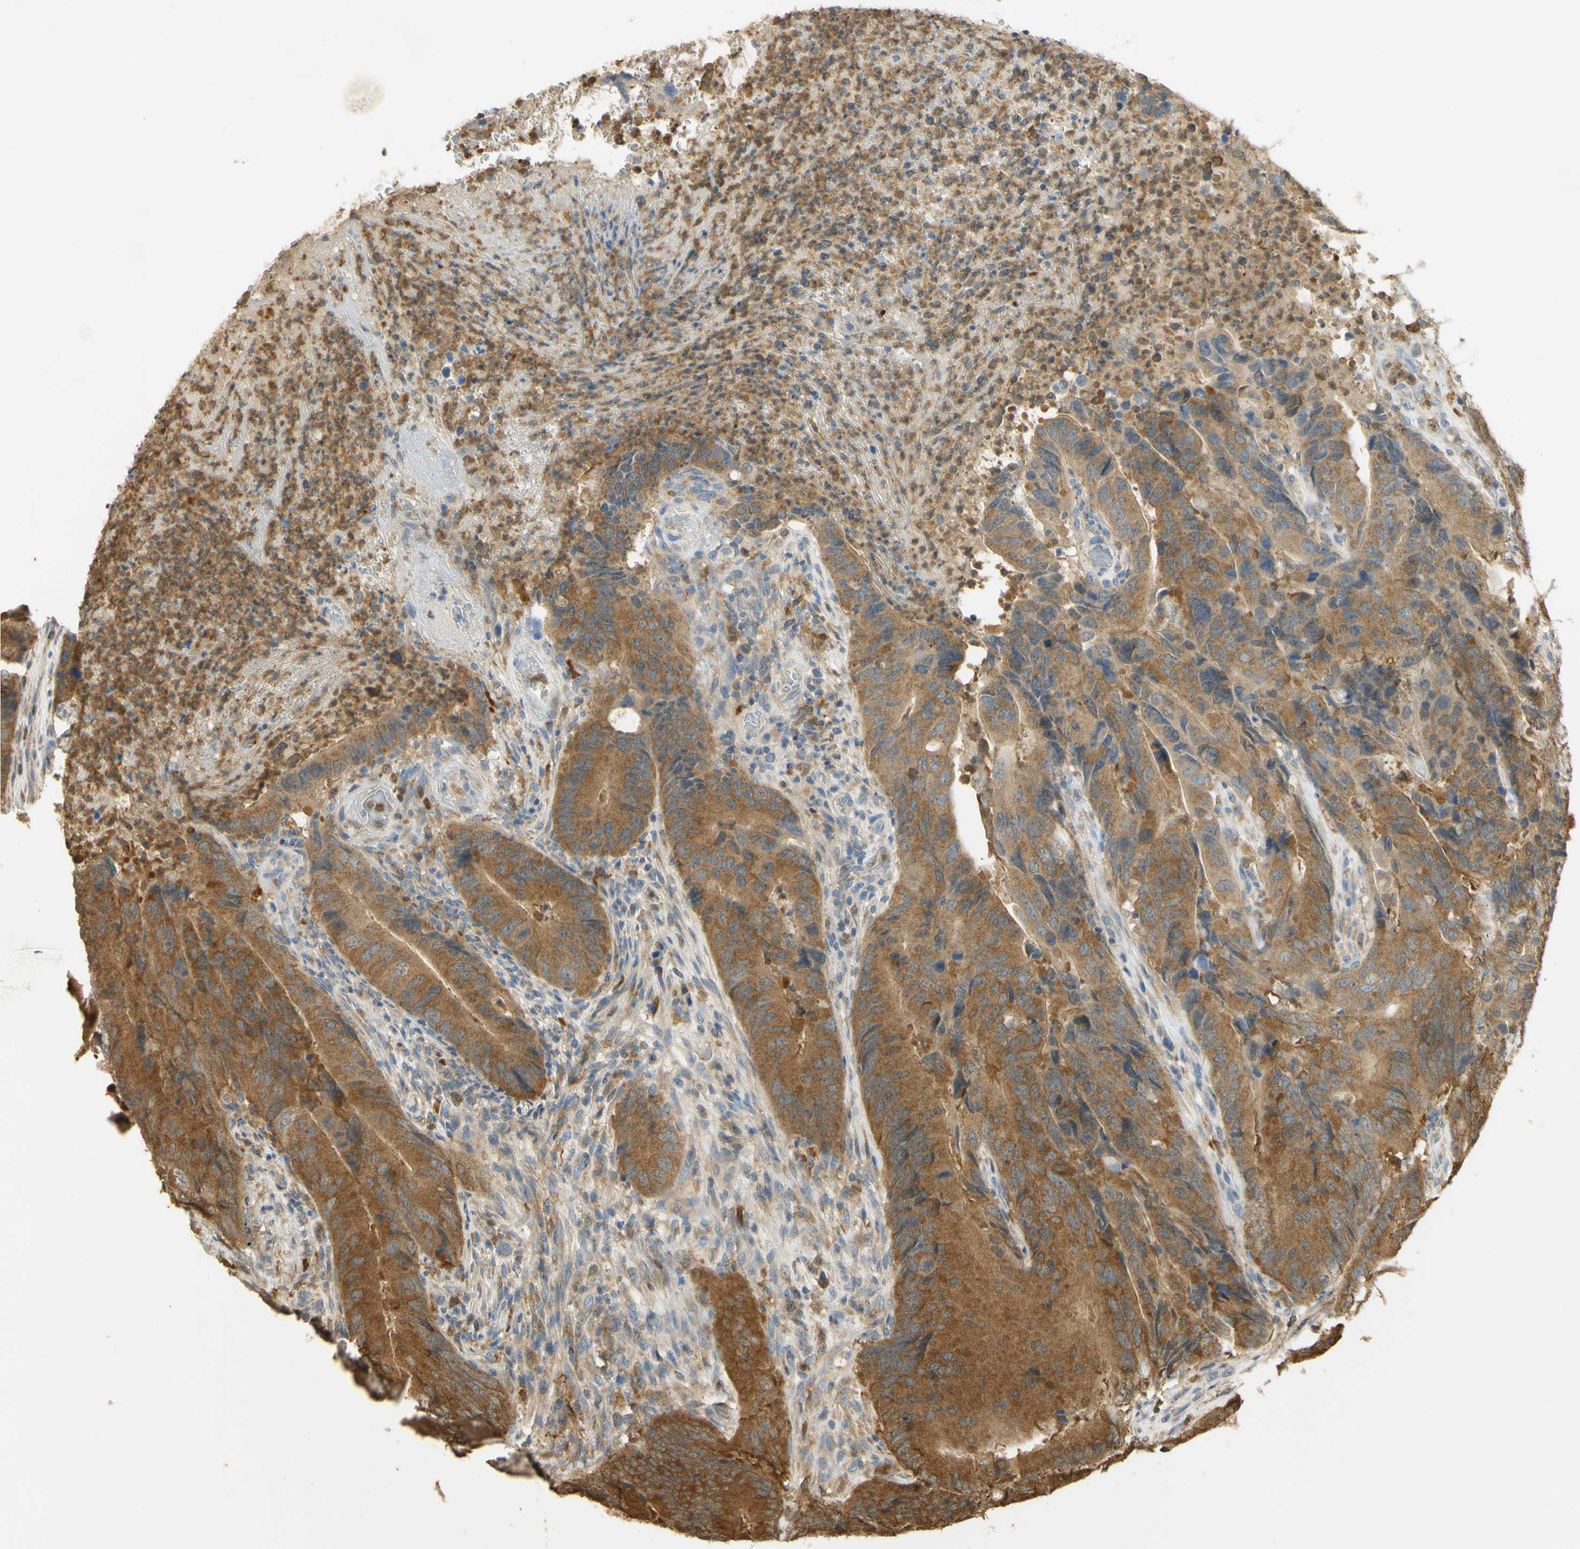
{"staining": {"intensity": "moderate", "quantity": ">75%", "location": "cytoplasmic/membranous"}, "tissue": "colorectal cancer", "cell_type": "Tumor cells", "image_type": "cancer", "snomed": [{"axis": "morphology", "description": "Normal tissue, NOS"}, {"axis": "morphology", "description": "Adenocarcinoma, NOS"}, {"axis": "topography", "description": "Colon"}], "caption": "A brown stain labels moderate cytoplasmic/membranous staining of a protein in colorectal adenocarcinoma tumor cells.", "gene": "PAK1", "patient": {"sex": "male", "age": 56}}